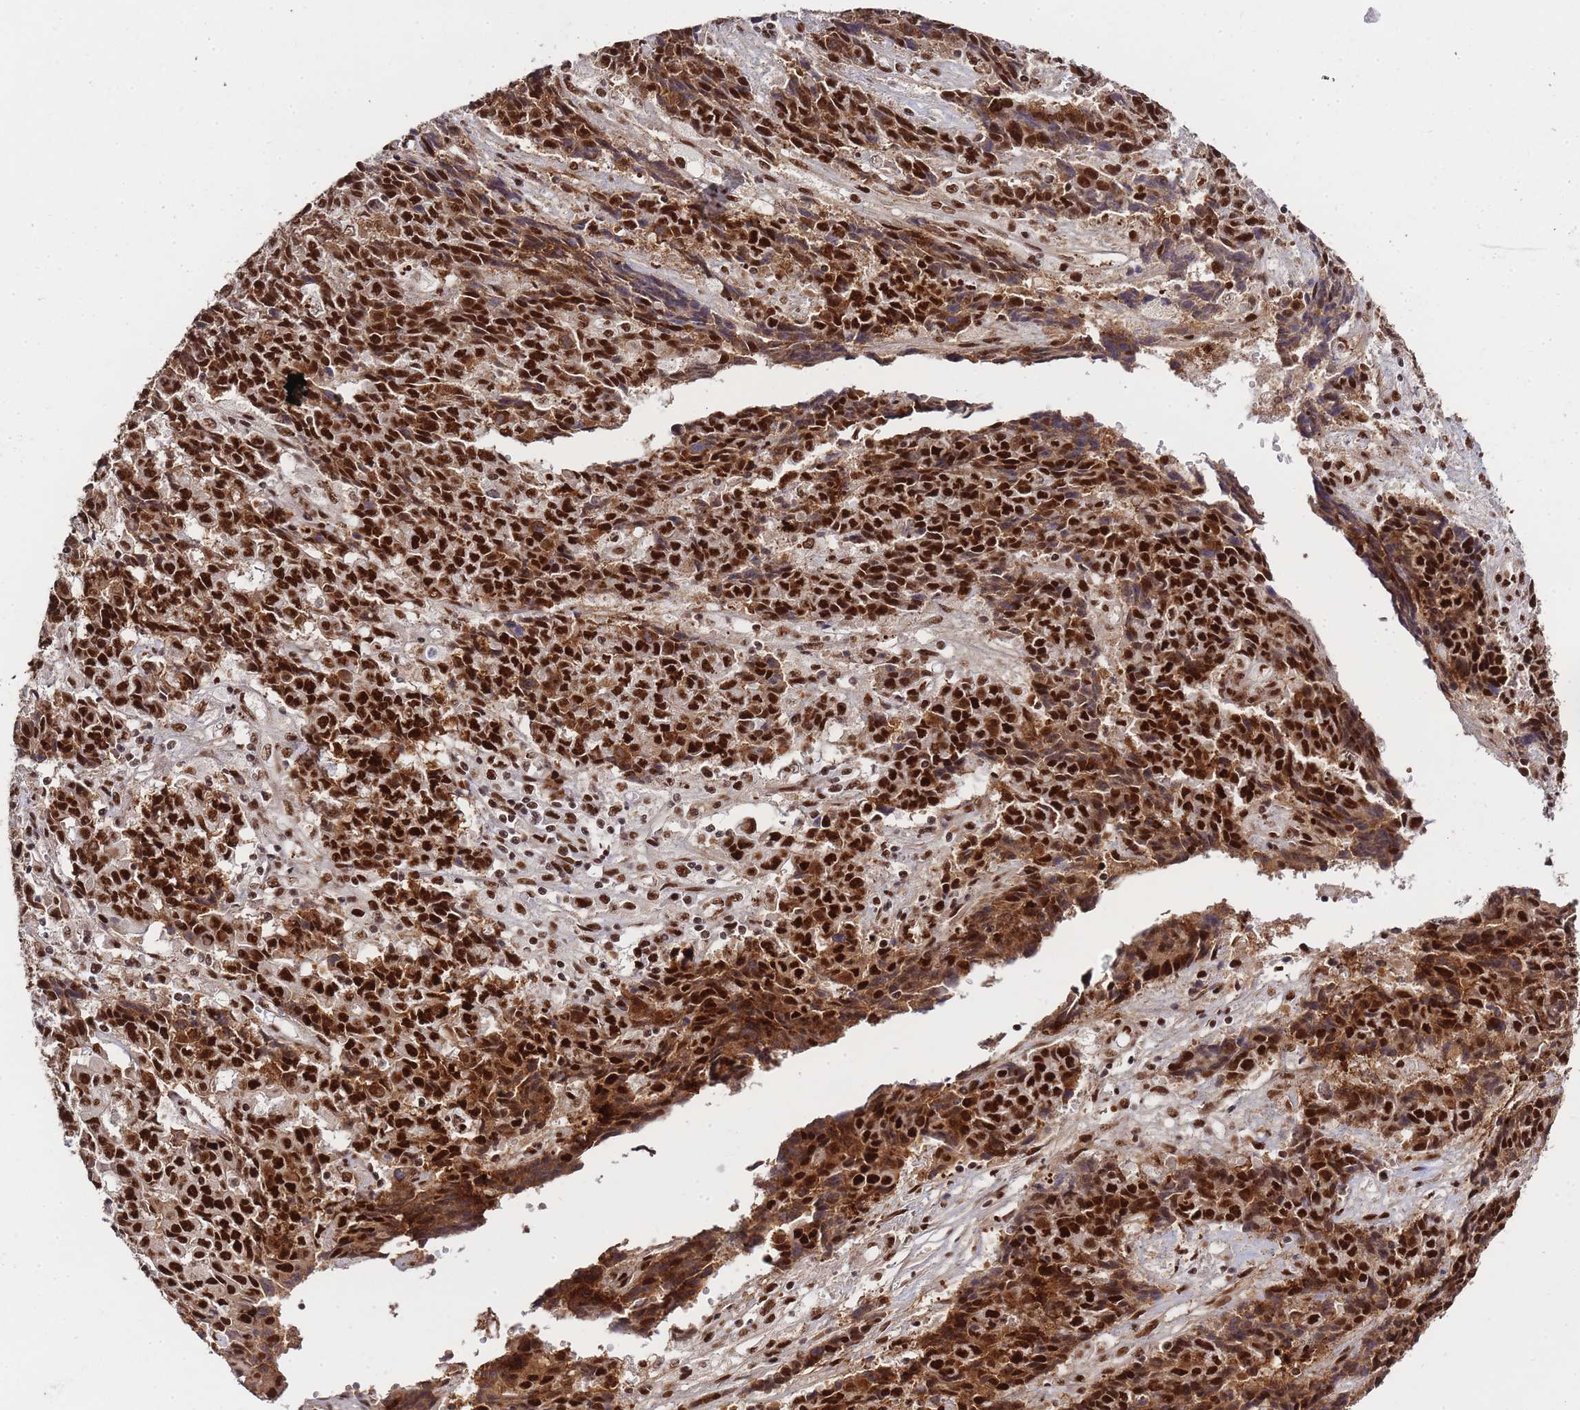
{"staining": {"intensity": "strong", "quantity": ">75%", "location": "nuclear"}, "tissue": "ovarian cancer", "cell_type": "Tumor cells", "image_type": "cancer", "snomed": [{"axis": "morphology", "description": "Carcinoma, endometroid"}, {"axis": "topography", "description": "Ovary"}], "caption": "This image displays immunohistochemistry (IHC) staining of ovarian endometroid carcinoma, with high strong nuclear positivity in approximately >75% of tumor cells.", "gene": "PRKDC", "patient": {"sex": "female", "age": 42}}